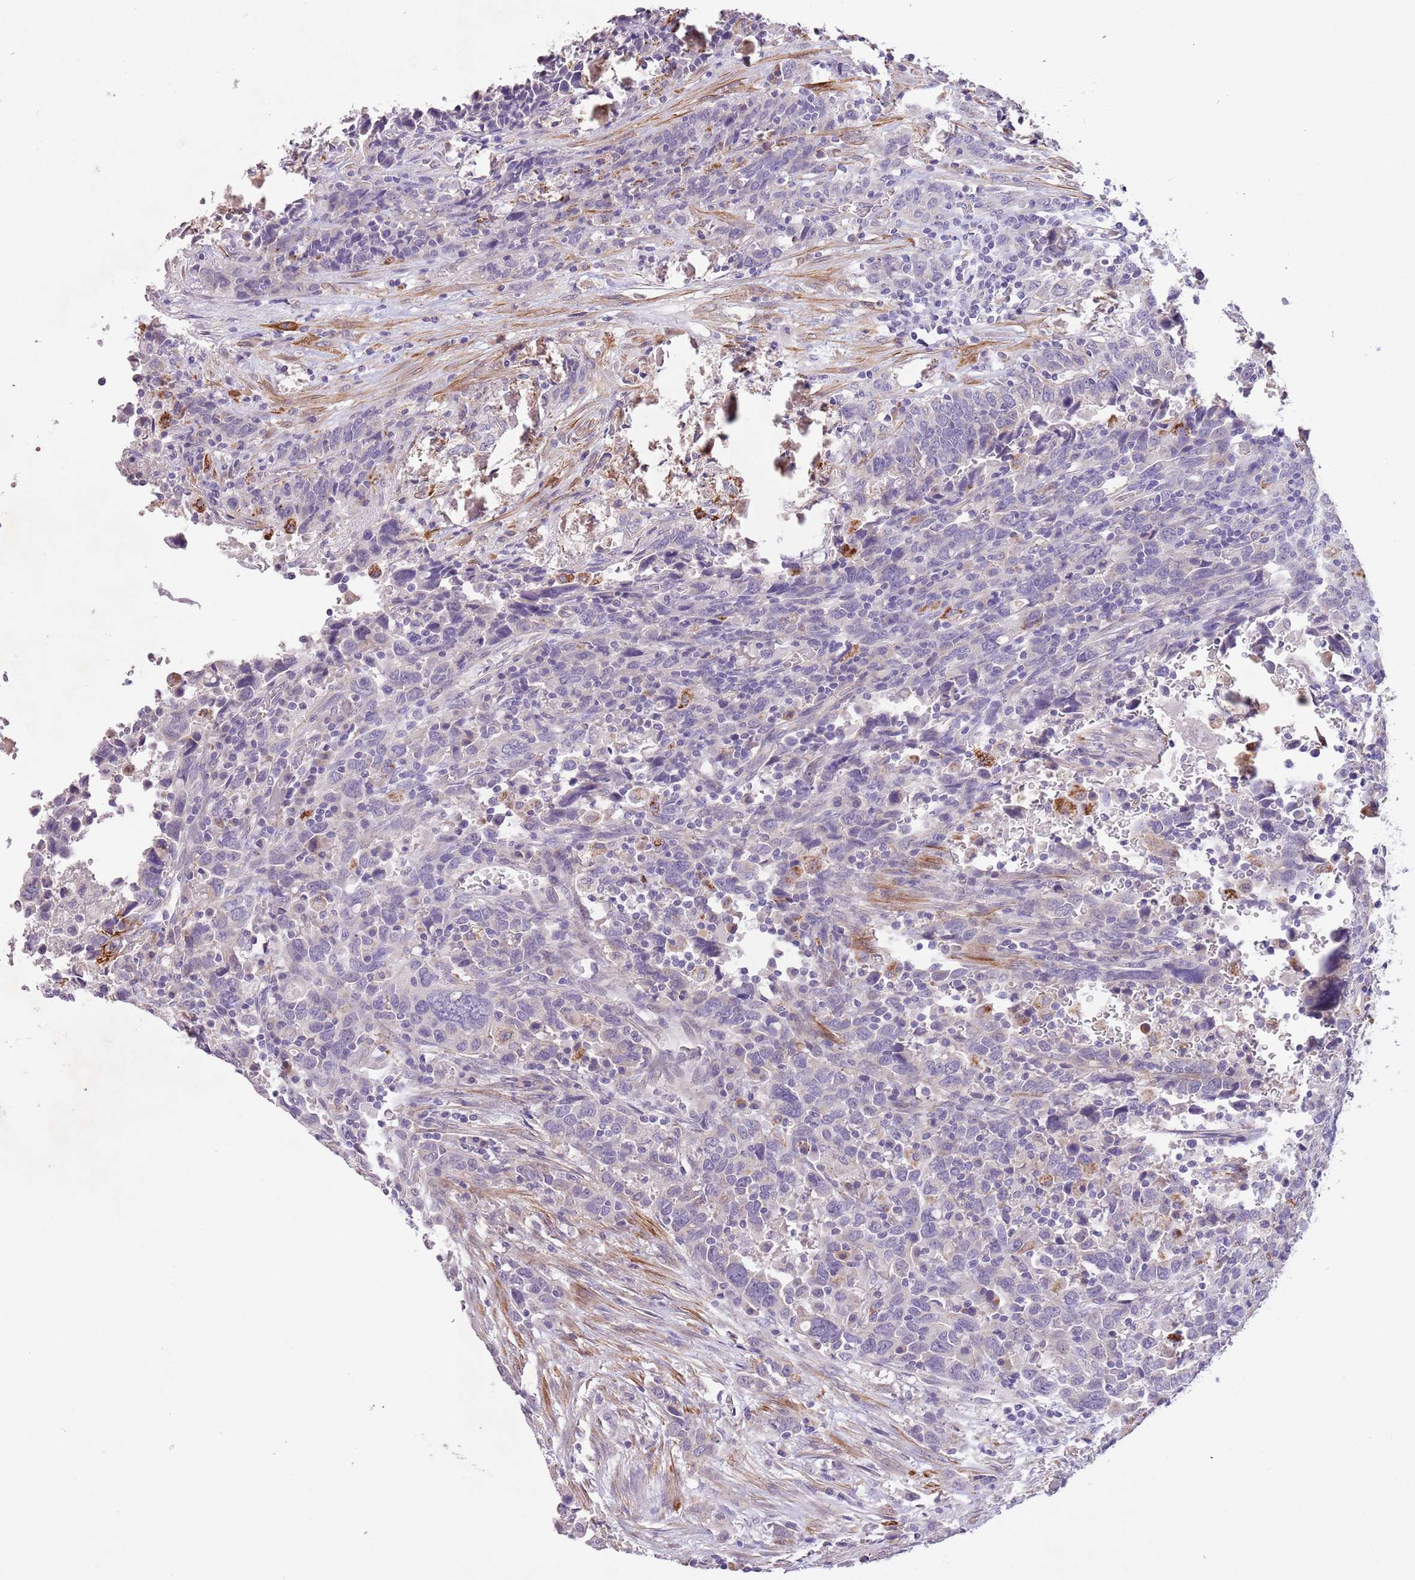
{"staining": {"intensity": "negative", "quantity": "none", "location": "none"}, "tissue": "urothelial cancer", "cell_type": "Tumor cells", "image_type": "cancer", "snomed": [{"axis": "morphology", "description": "Urothelial carcinoma, High grade"}, {"axis": "topography", "description": "Urinary bladder"}], "caption": "IHC histopathology image of neoplastic tissue: urothelial cancer stained with DAB (3,3'-diaminobenzidine) reveals no significant protein expression in tumor cells. (DAB (3,3'-diaminobenzidine) immunohistochemistry (IHC) with hematoxylin counter stain).", "gene": "ZNF658", "patient": {"sex": "male", "age": 61}}